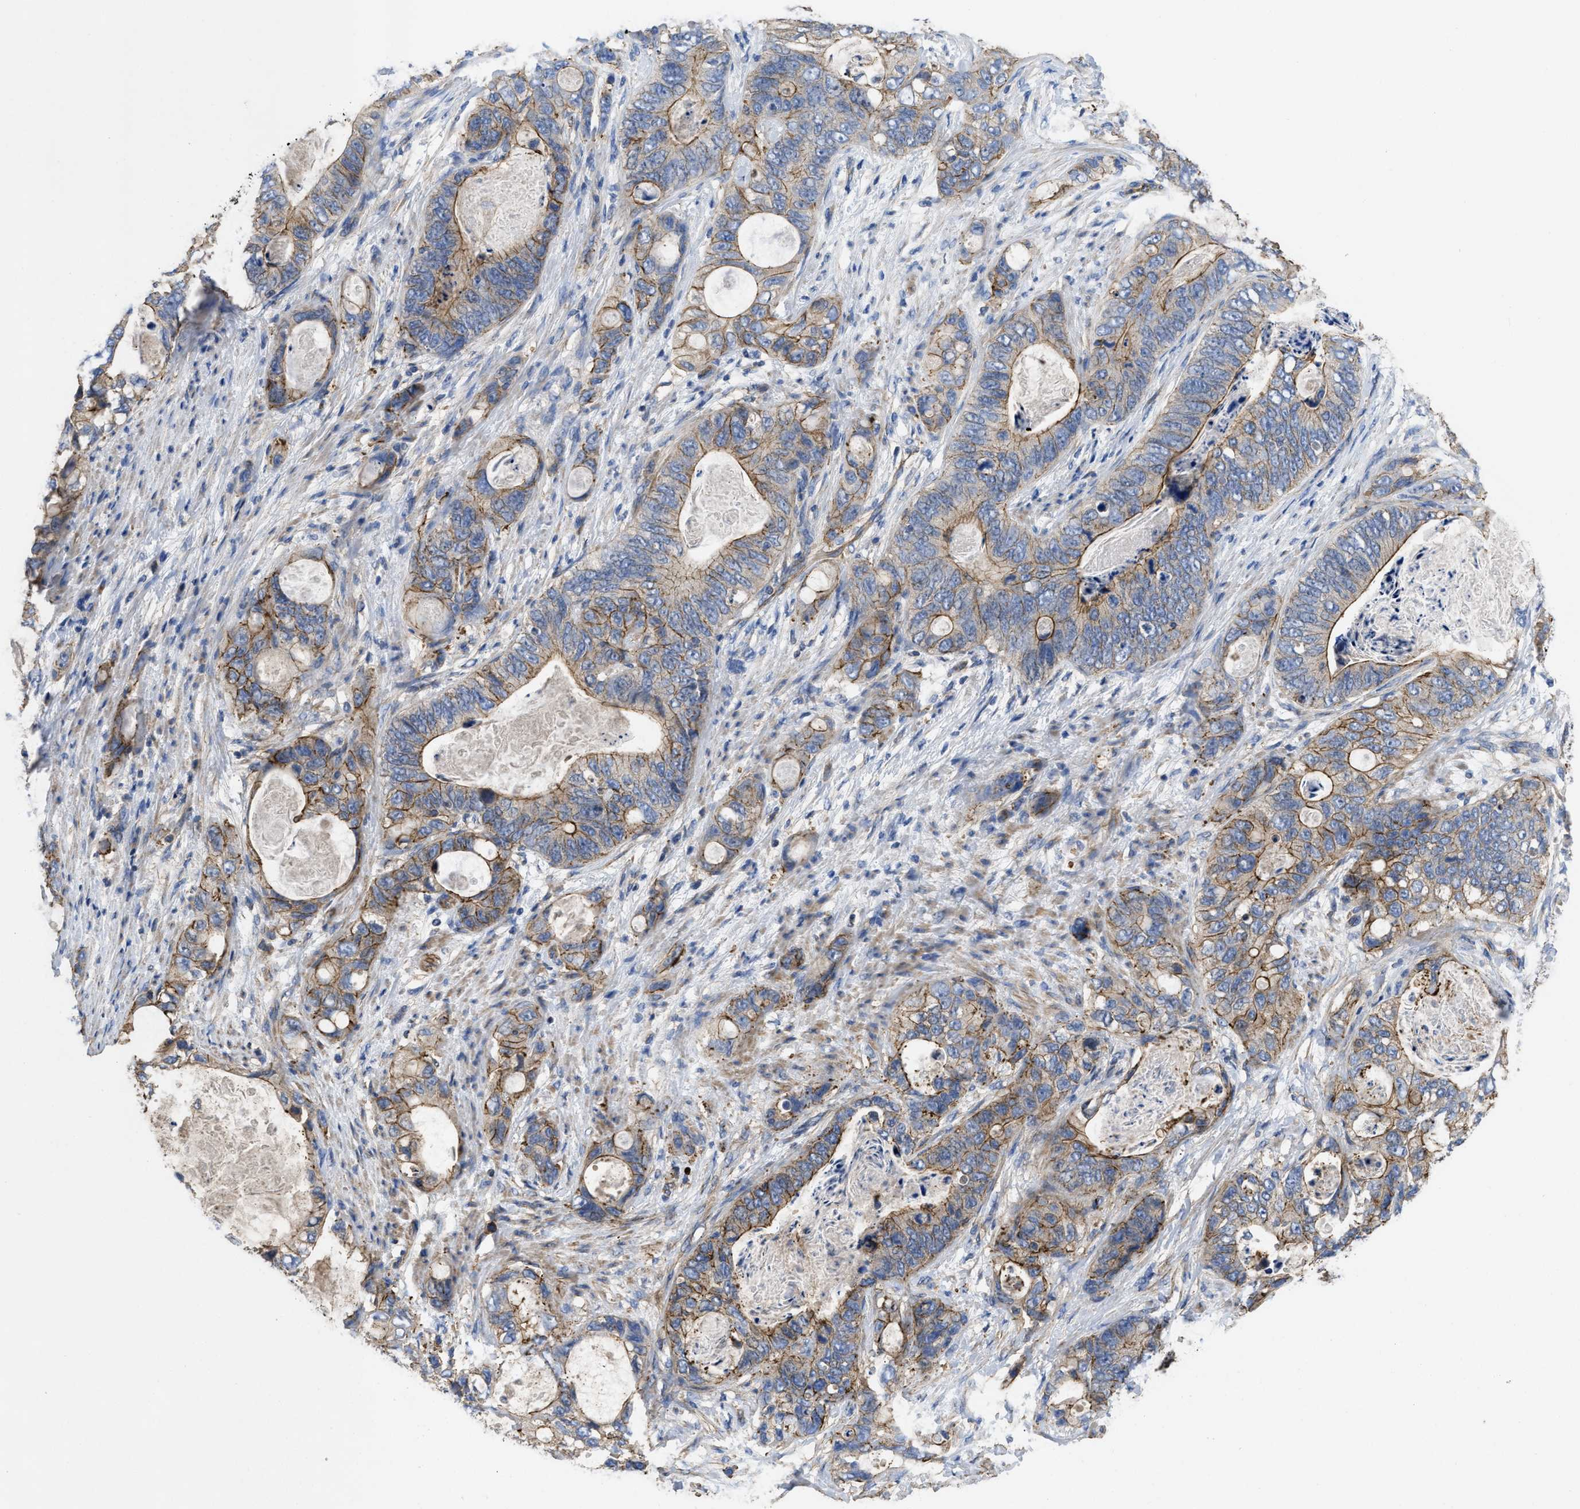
{"staining": {"intensity": "moderate", "quantity": "25%-75%", "location": "cytoplasmic/membranous"}, "tissue": "stomach cancer", "cell_type": "Tumor cells", "image_type": "cancer", "snomed": [{"axis": "morphology", "description": "Normal tissue, NOS"}, {"axis": "morphology", "description": "Adenocarcinoma, NOS"}, {"axis": "topography", "description": "Stomach"}], "caption": "IHC photomicrograph of neoplastic tissue: stomach cancer stained using IHC displays medium levels of moderate protein expression localized specifically in the cytoplasmic/membranous of tumor cells, appearing as a cytoplasmic/membranous brown color.", "gene": "USP4", "patient": {"sex": "female", "age": 89}}